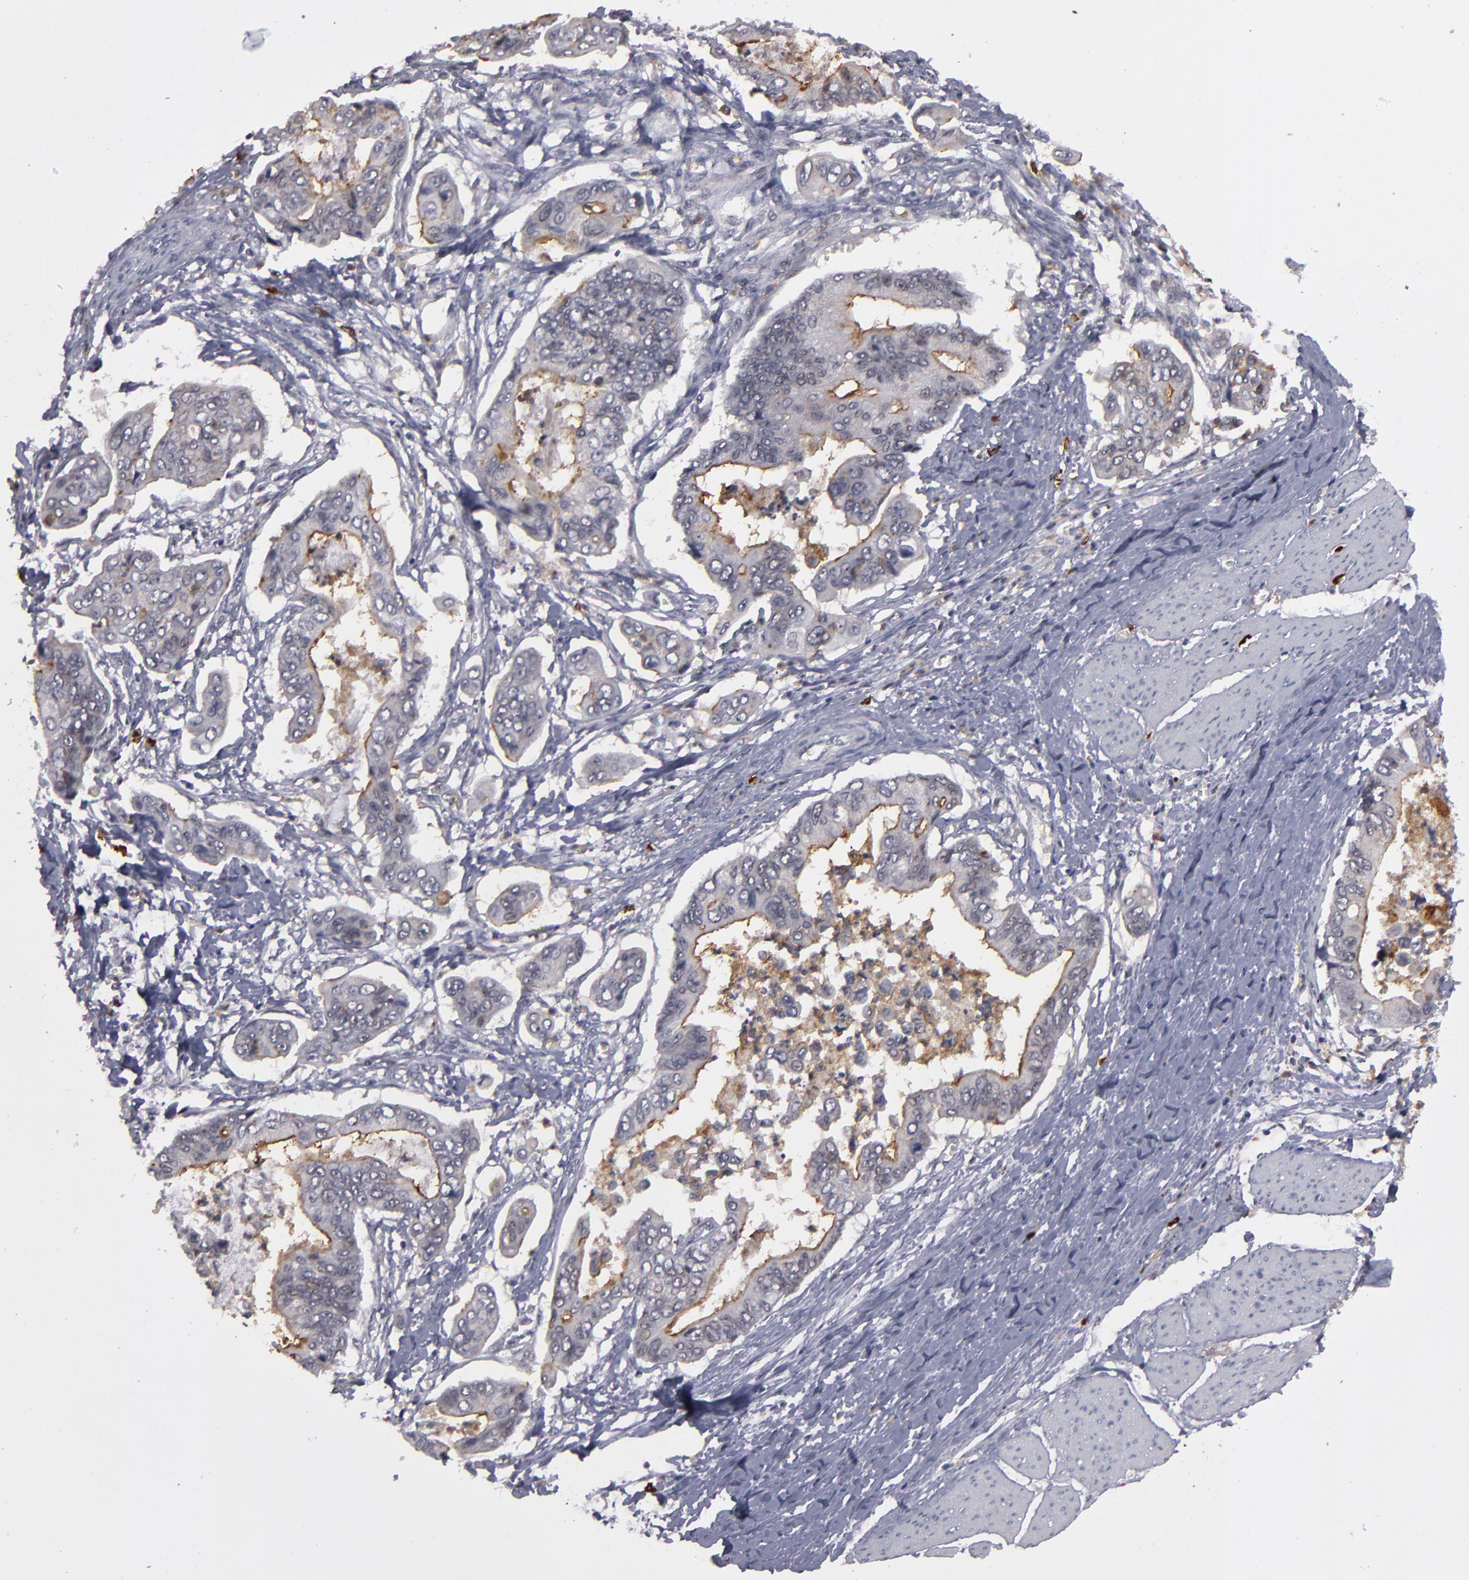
{"staining": {"intensity": "weak", "quantity": ">75%", "location": "cytoplasmic/membranous"}, "tissue": "stomach cancer", "cell_type": "Tumor cells", "image_type": "cancer", "snomed": [{"axis": "morphology", "description": "Adenocarcinoma, NOS"}, {"axis": "topography", "description": "Stomach, upper"}], "caption": "Immunohistochemical staining of human stomach adenocarcinoma displays low levels of weak cytoplasmic/membranous positivity in about >75% of tumor cells.", "gene": "STX3", "patient": {"sex": "male", "age": 80}}